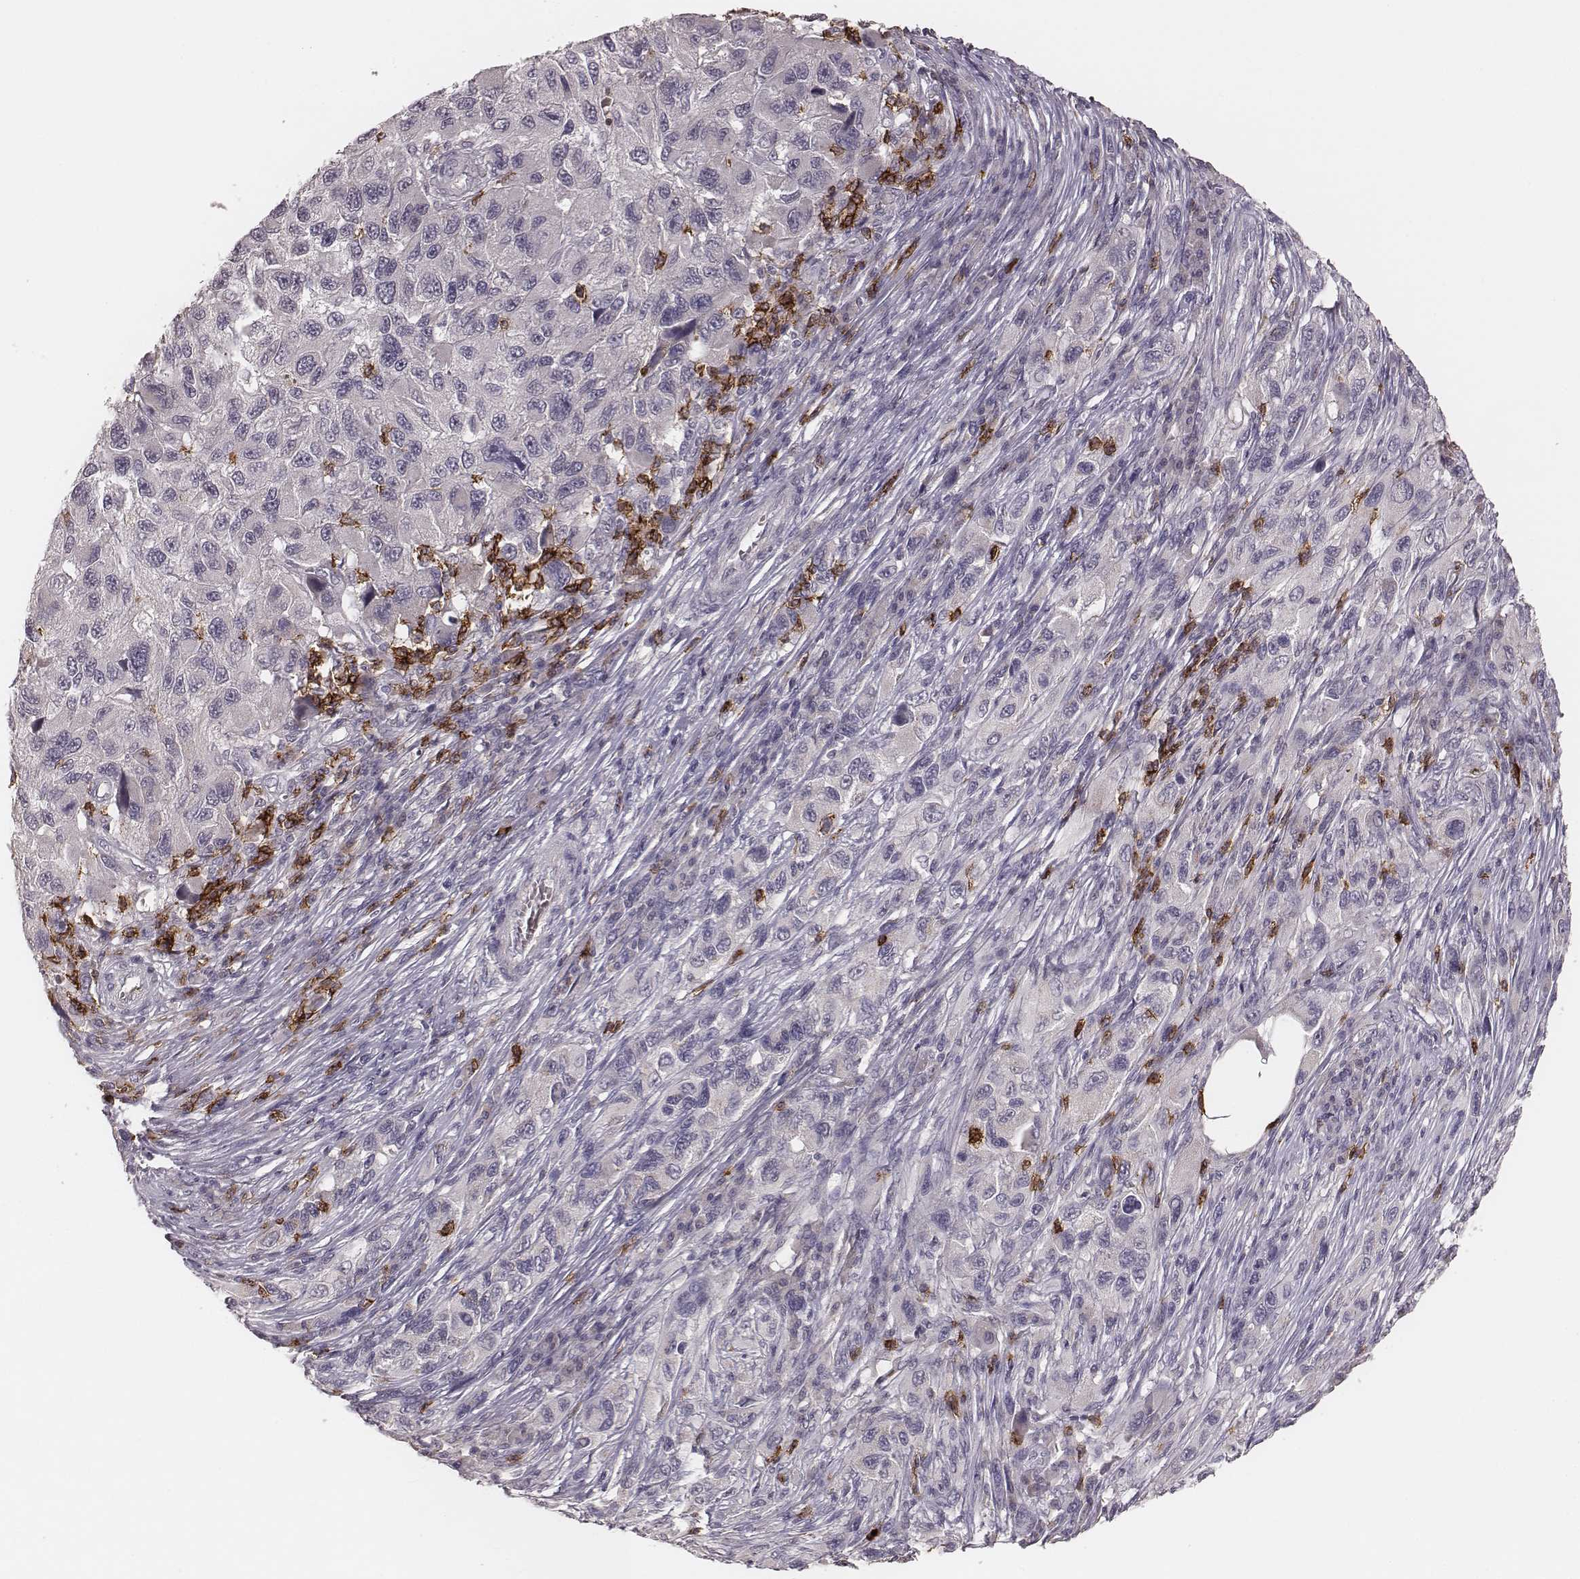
{"staining": {"intensity": "negative", "quantity": "none", "location": "none"}, "tissue": "melanoma", "cell_type": "Tumor cells", "image_type": "cancer", "snomed": [{"axis": "morphology", "description": "Malignant melanoma, NOS"}, {"axis": "topography", "description": "Skin"}], "caption": "An IHC histopathology image of melanoma is shown. There is no staining in tumor cells of melanoma.", "gene": "CD8A", "patient": {"sex": "male", "age": 53}}